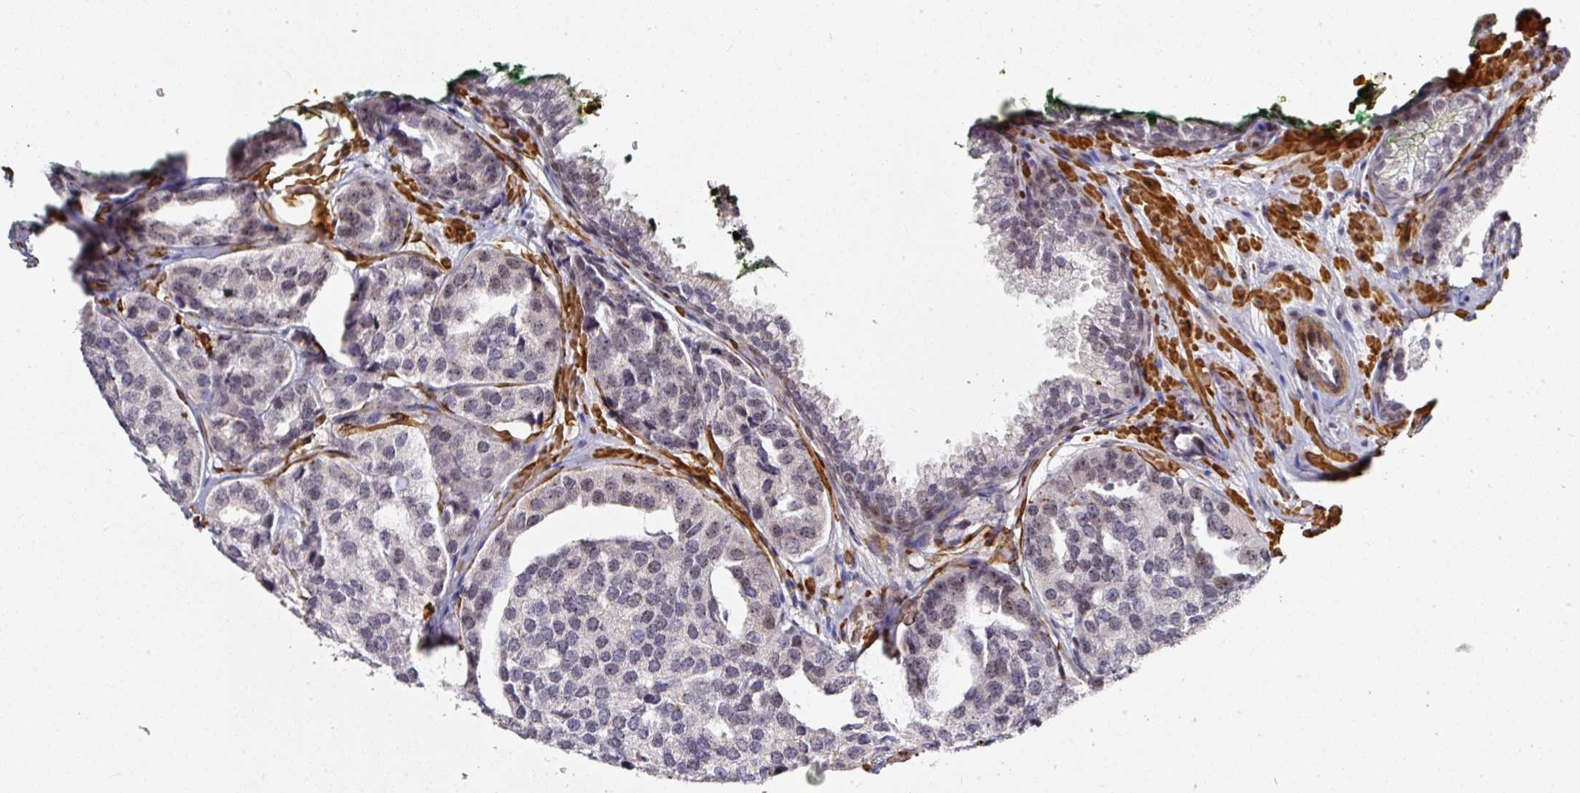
{"staining": {"intensity": "moderate", "quantity": "25%-75%", "location": "nuclear"}, "tissue": "prostate cancer", "cell_type": "Tumor cells", "image_type": "cancer", "snomed": [{"axis": "morphology", "description": "Adenocarcinoma, High grade"}, {"axis": "topography", "description": "Prostate"}], "caption": "The histopathology image demonstrates a brown stain indicating the presence of a protein in the nuclear of tumor cells in prostate high-grade adenocarcinoma.", "gene": "MXRA8", "patient": {"sex": "male", "age": 63}}